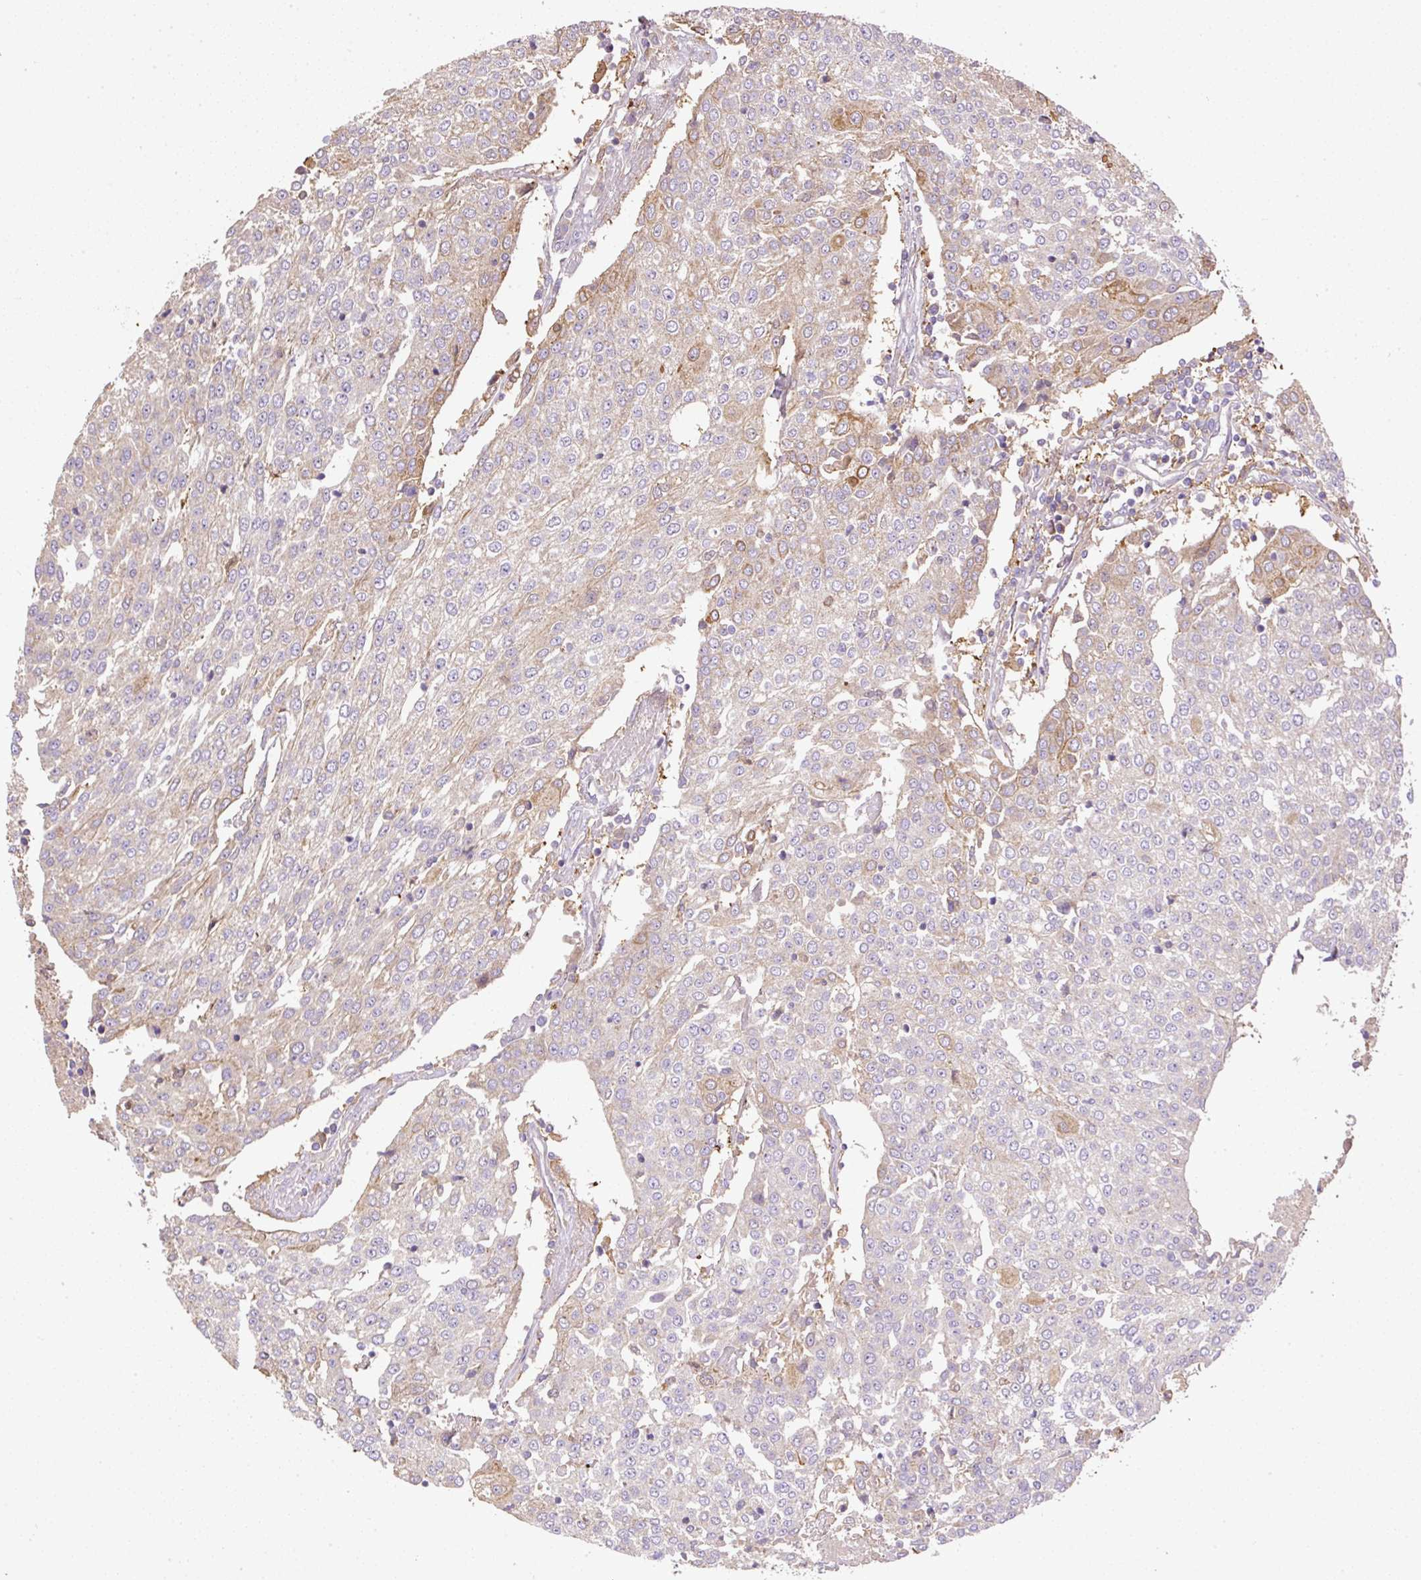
{"staining": {"intensity": "weak", "quantity": "<25%", "location": "cytoplasmic/membranous"}, "tissue": "urothelial cancer", "cell_type": "Tumor cells", "image_type": "cancer", "snomed": [{"axis": "morphology", "description": "Urothelial carcinoma, High grade"}, {"axis": "topography", "description": "Urinary bladder"}], "caption": "Immunohistochemistry photomicrograph of neoplastic tissue: human urothelial cancer stained with DAB shows no significant protein expression in tumor cells. (DAB immunohistochemistry (IHC) visualized using brightfield microscopy, high magnification).", "gene": "DAPK1", "patient": {"sex": "female", "age": 85}}